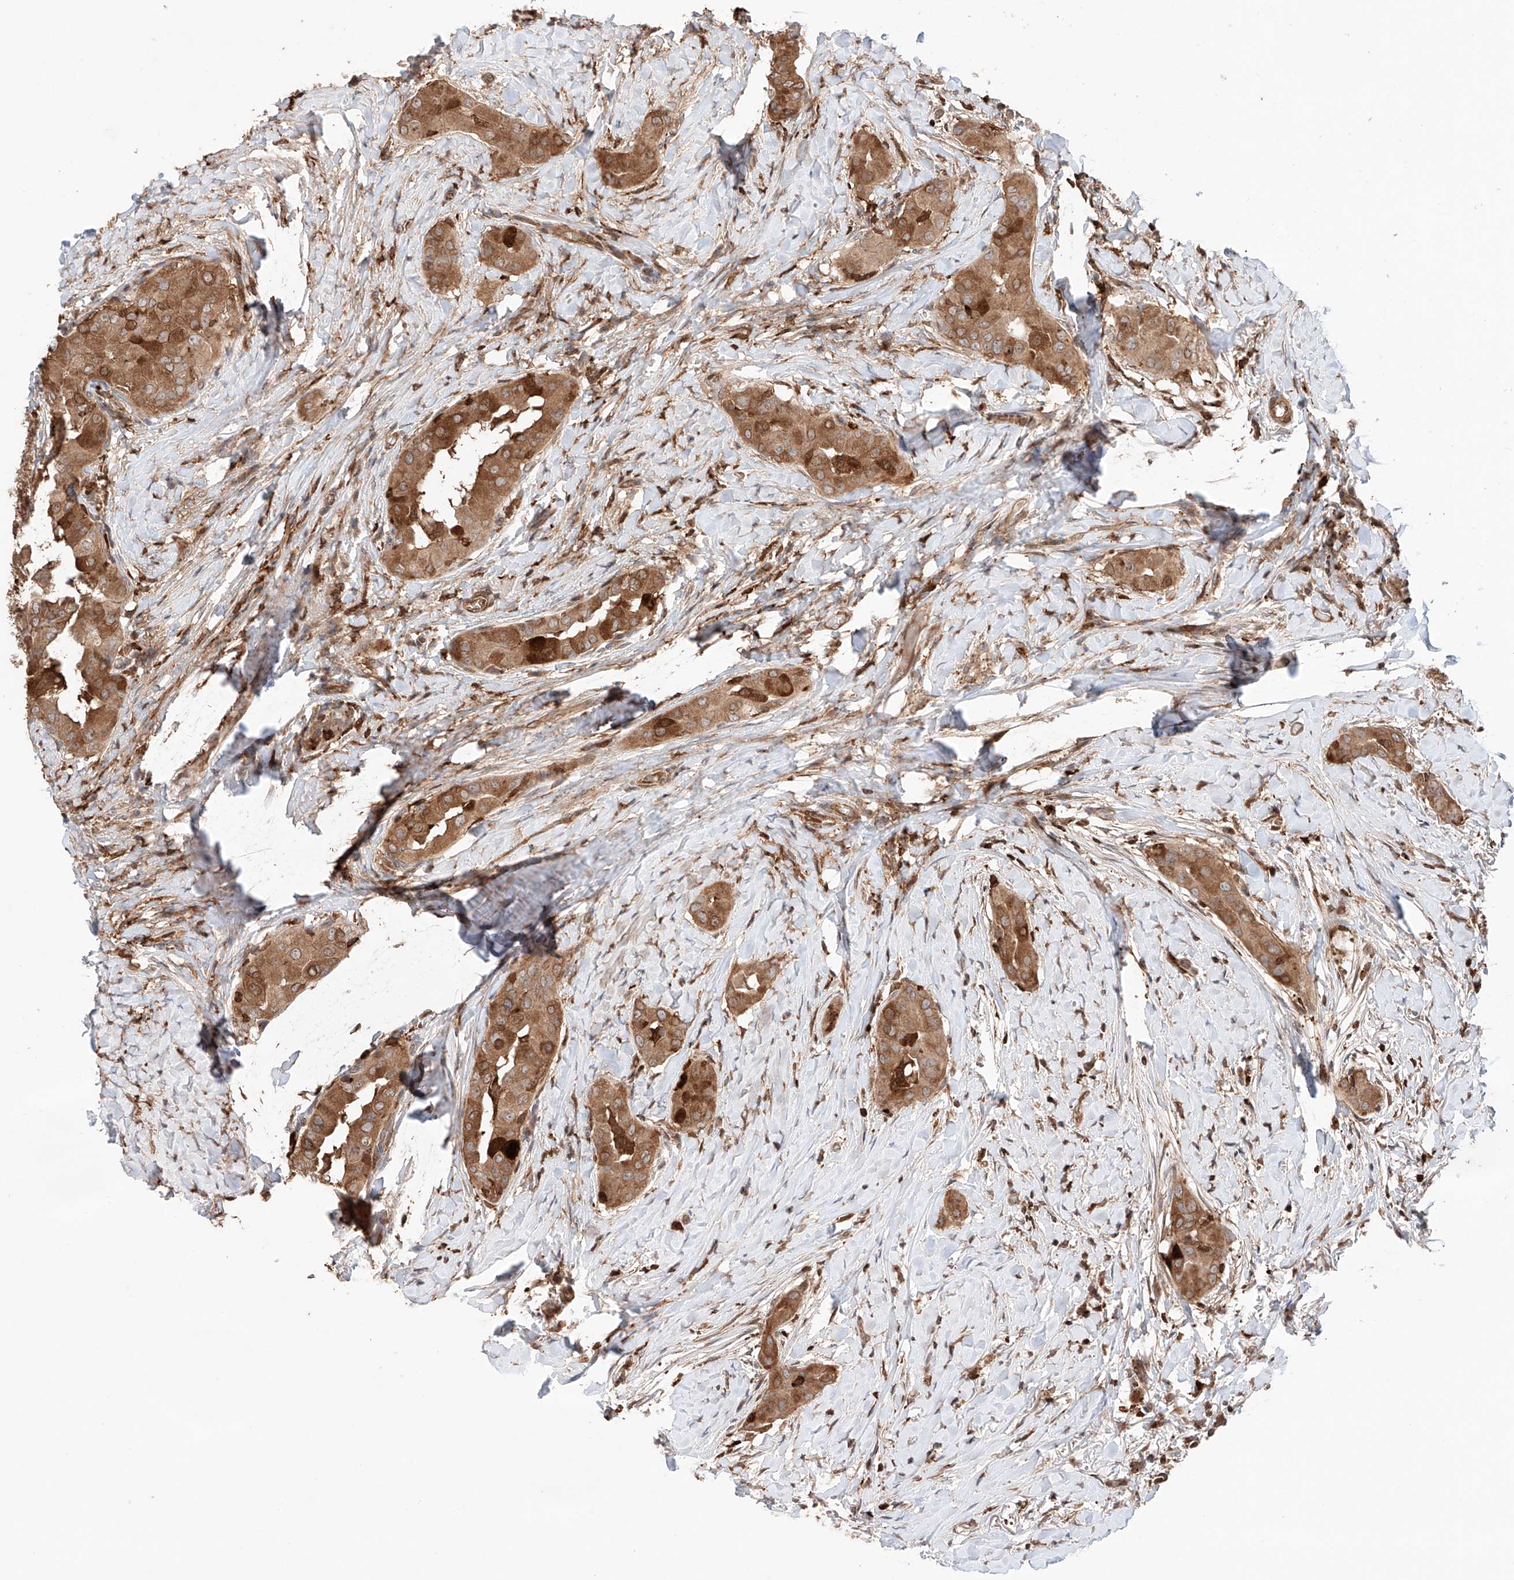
{"staining": {"intensity": "strong", "quantity": "25%-75%", "location": "cytoplasmic/membranous"}, "tissue": "thyroid cancer", "cell_type": "Tumor cells", "image_type": "cancer", "snomed": [{"axis": "morphology", "description": "Papillary adenocarcinoma, NOS"}, {"axis": "topography", "description": "Thyroid gland"}], "caption": "Tumor cells display high levels of strong cytoplasmic/membranous staining in about 25%-75% of cells in human thyroid cancer (papillary adenocarcinoma).", "gene": "IGSF22", "patient": {"sex": "male", "age": 33}}